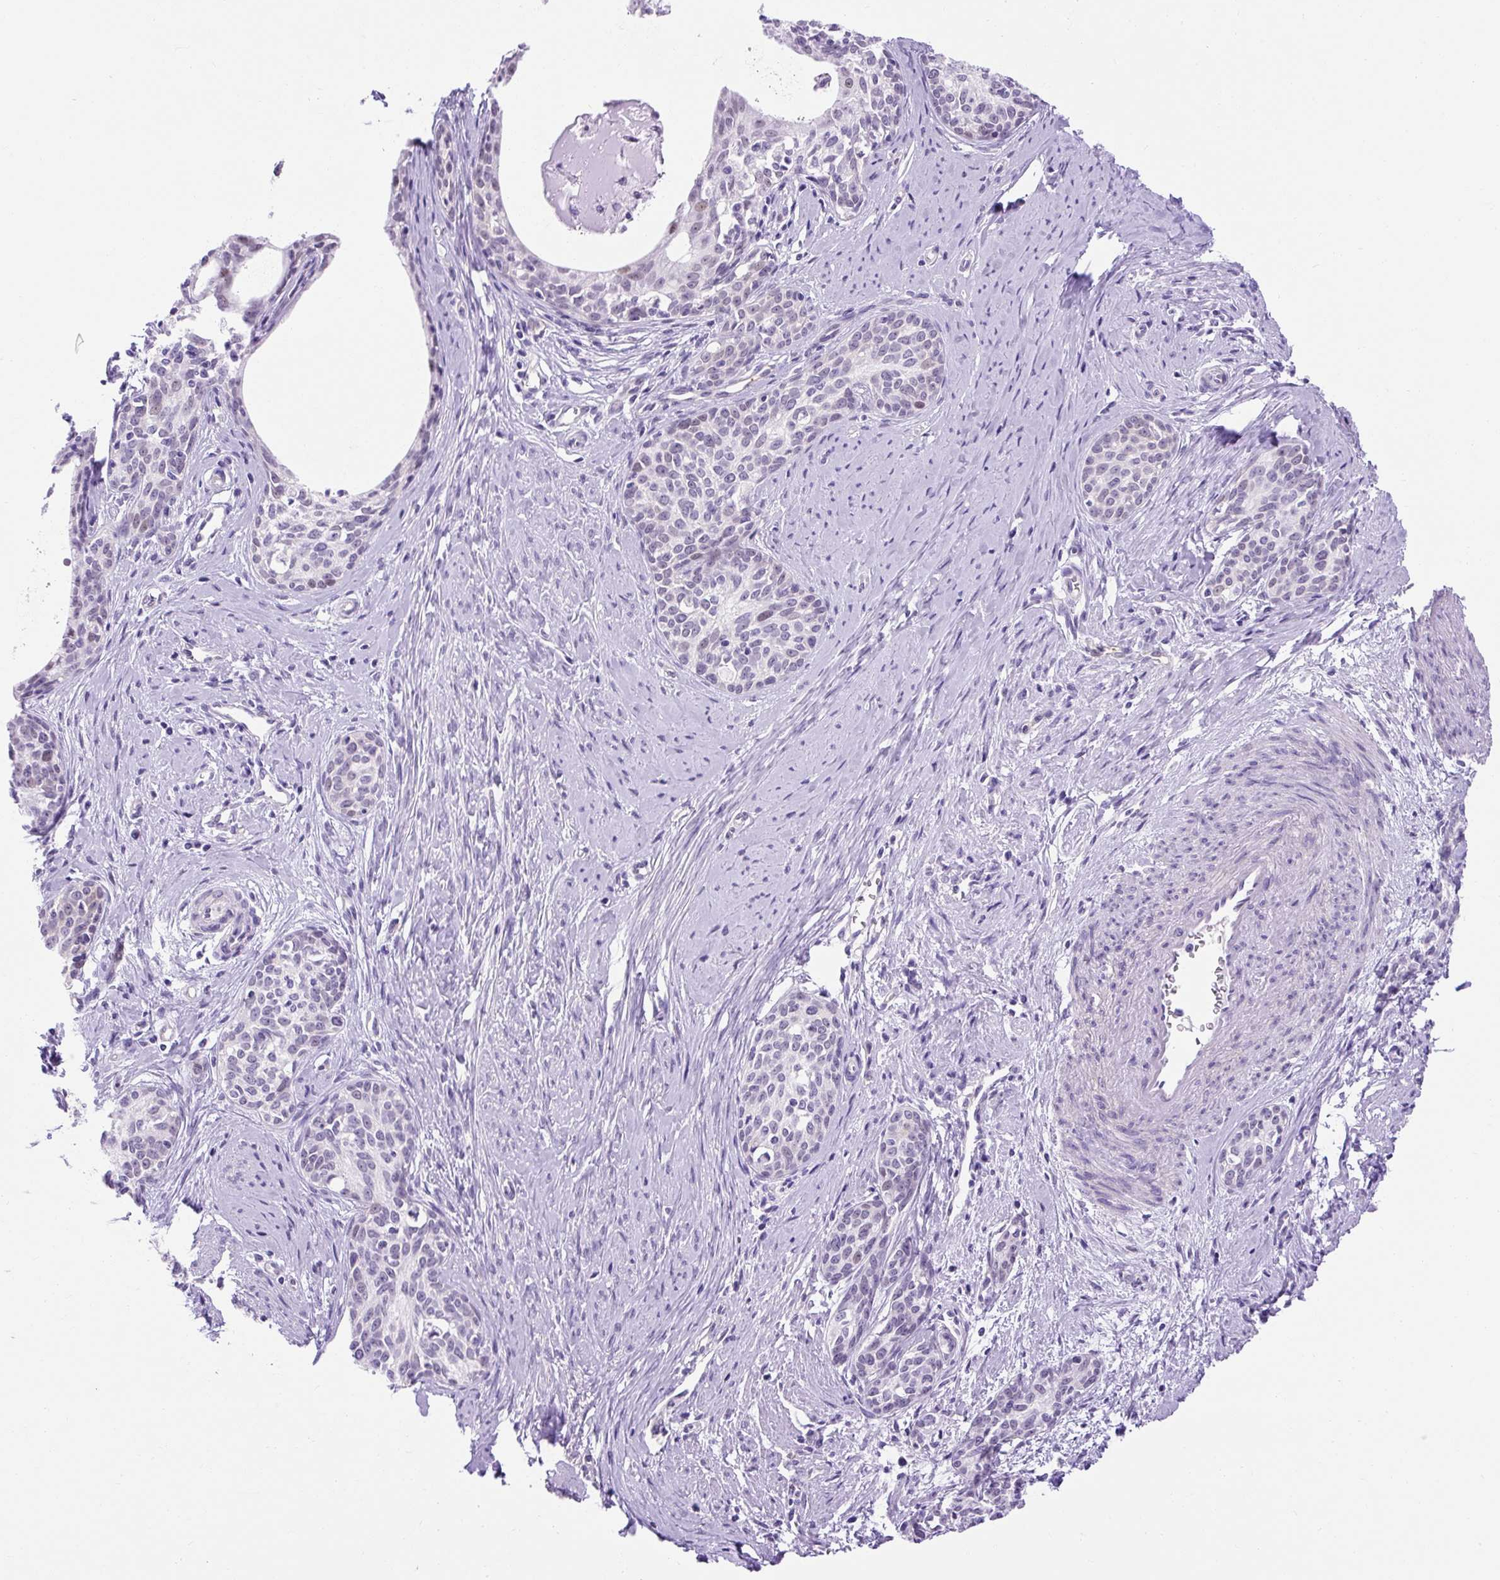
{"staining": {"intensity": "negative", "quantity": "none", "location": "none"}, "tissue": "cervical cancer", "cell_type": "Tumor cells", "image_type": "cancer", "snomed": [{"axis": "morphology", "description": "Squamous cell carcinoma, NOS"}, {"axis": "morphology", "description": "Adenocarcinoma, NOS"}, {"axis": "topography", "description": "Cervix"}], "caption": "Immunohistochemistry (IHC) micrograph of neoplastic tissue: cervical adenocarcinoma stained with DAB displays no significant protein positivity in tumor cells.", "gene": "KRT12", "patient": {"sex": "female", "age": 52}}